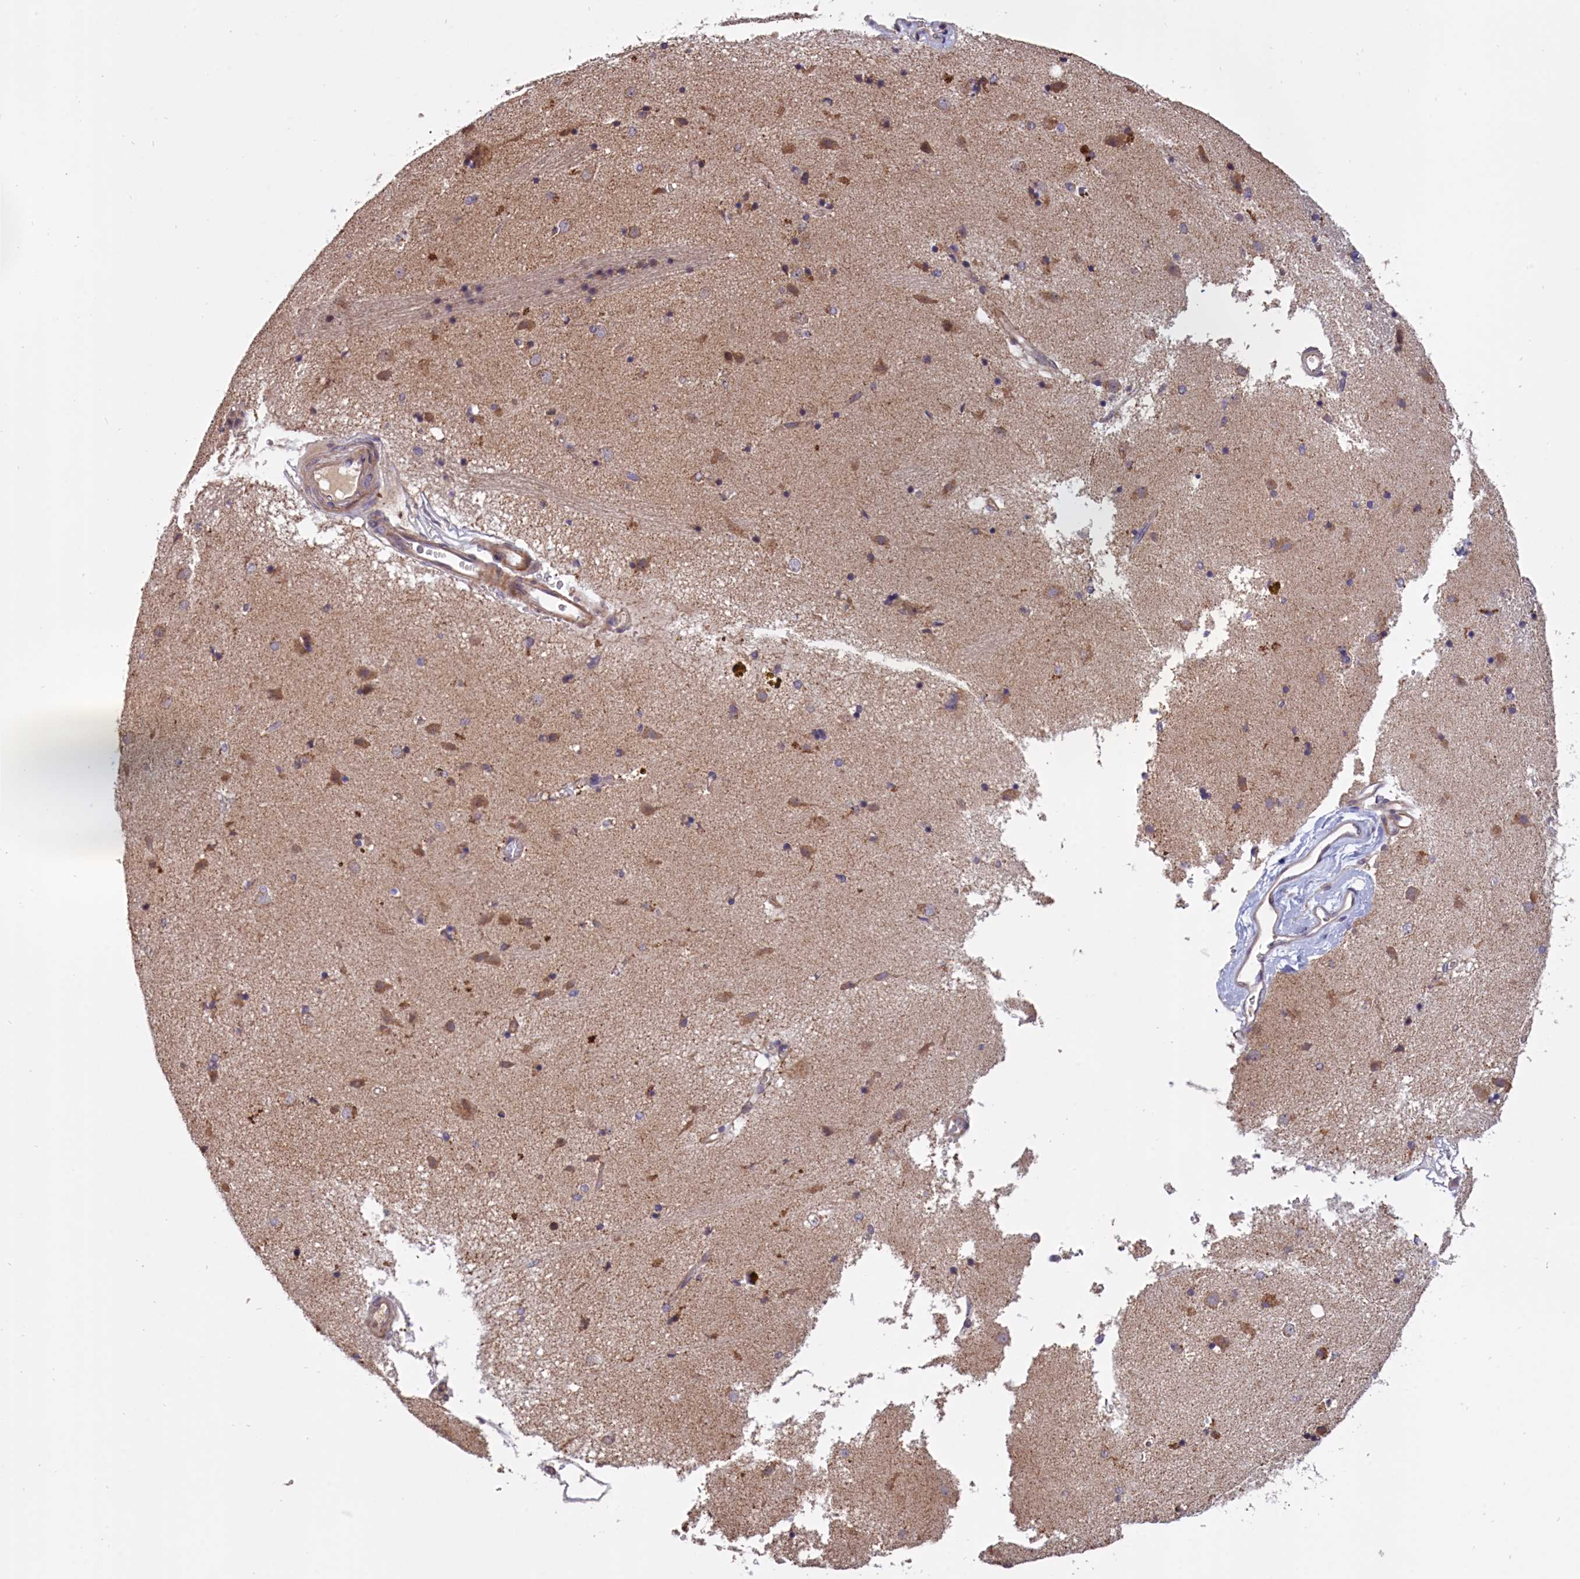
{"staining": {"intensity": "weak", "quantity": "<25%", "location": "cytoplasmic/membranous"}, "tissue": "caudate", "cell_type": "Glial cells", "image_type": "normal", "snomed": [{"axis": "morphology", "description": "Normal tissue, NOS"}, {"axis": "topography", "description": "Lateral ventricle wall"}], "caption": "Immunohistochemical staining of unremarkable human caudate exhibits no significant positivity in glial cells.", "gene": "EPB41L4B", "patient": {"sex": "male", "age": 70}}